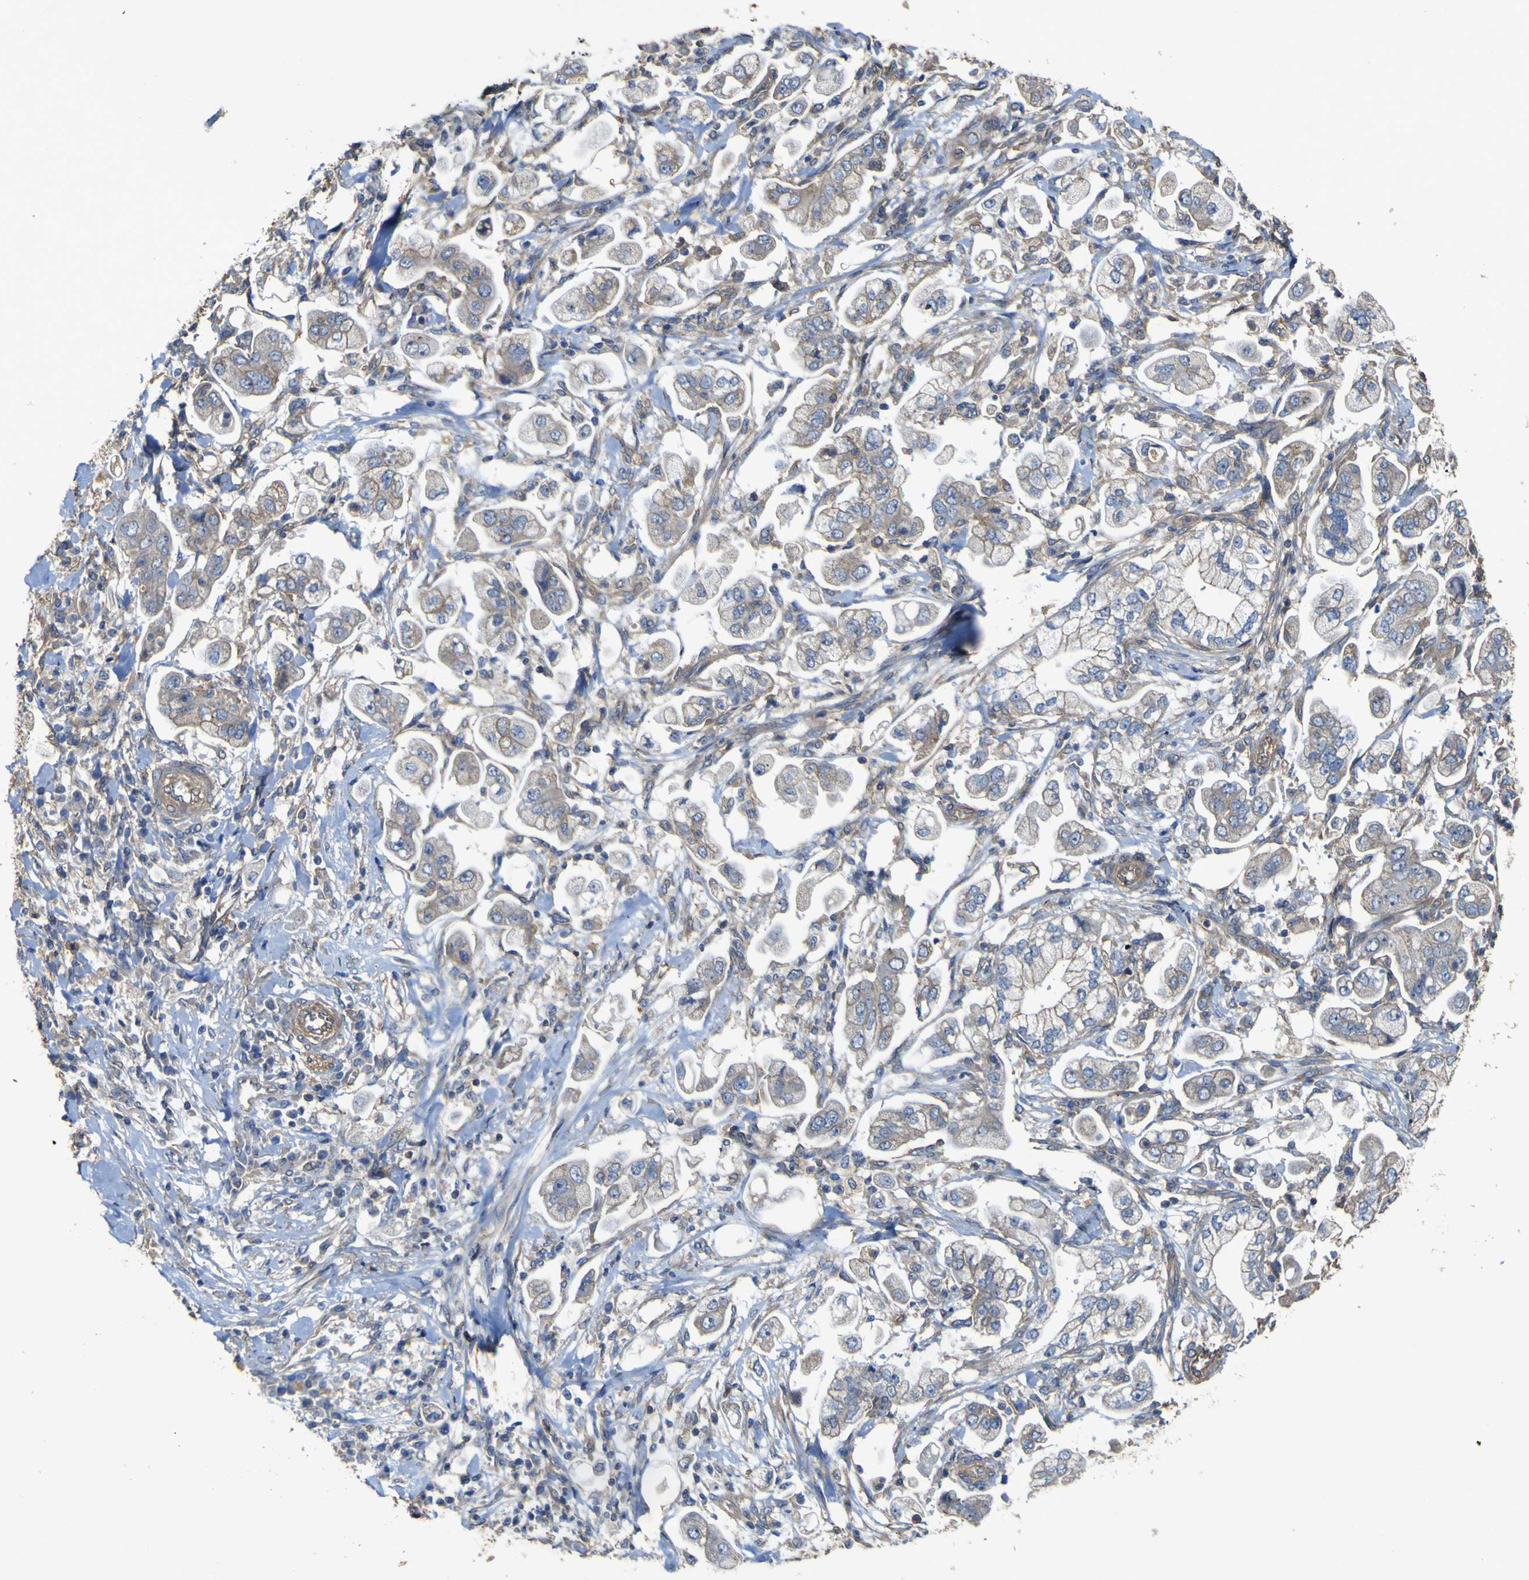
{"staining": {"intensity": "weak", "quantity": ">75%", "location": "cytoplasmic/membranous"}, "tissue": "stomach cancer", "cell_type": "Tumor cells", "image_type": "cancer", "snomed": [{"axis": "morphology", "description": "Adenocarcinoma, NOS"}, {"axis": "topography", "description": "Stomach"}], "caption": "A micrograph showing weak cytoplasmic/membranous staining in about >75% of tumor cells in stomach adenocarcinoma, as visualized by brown immunohistochemical staining.", "gene": "TNFSF15", "patient": {"sex": "male", "age": 62}}